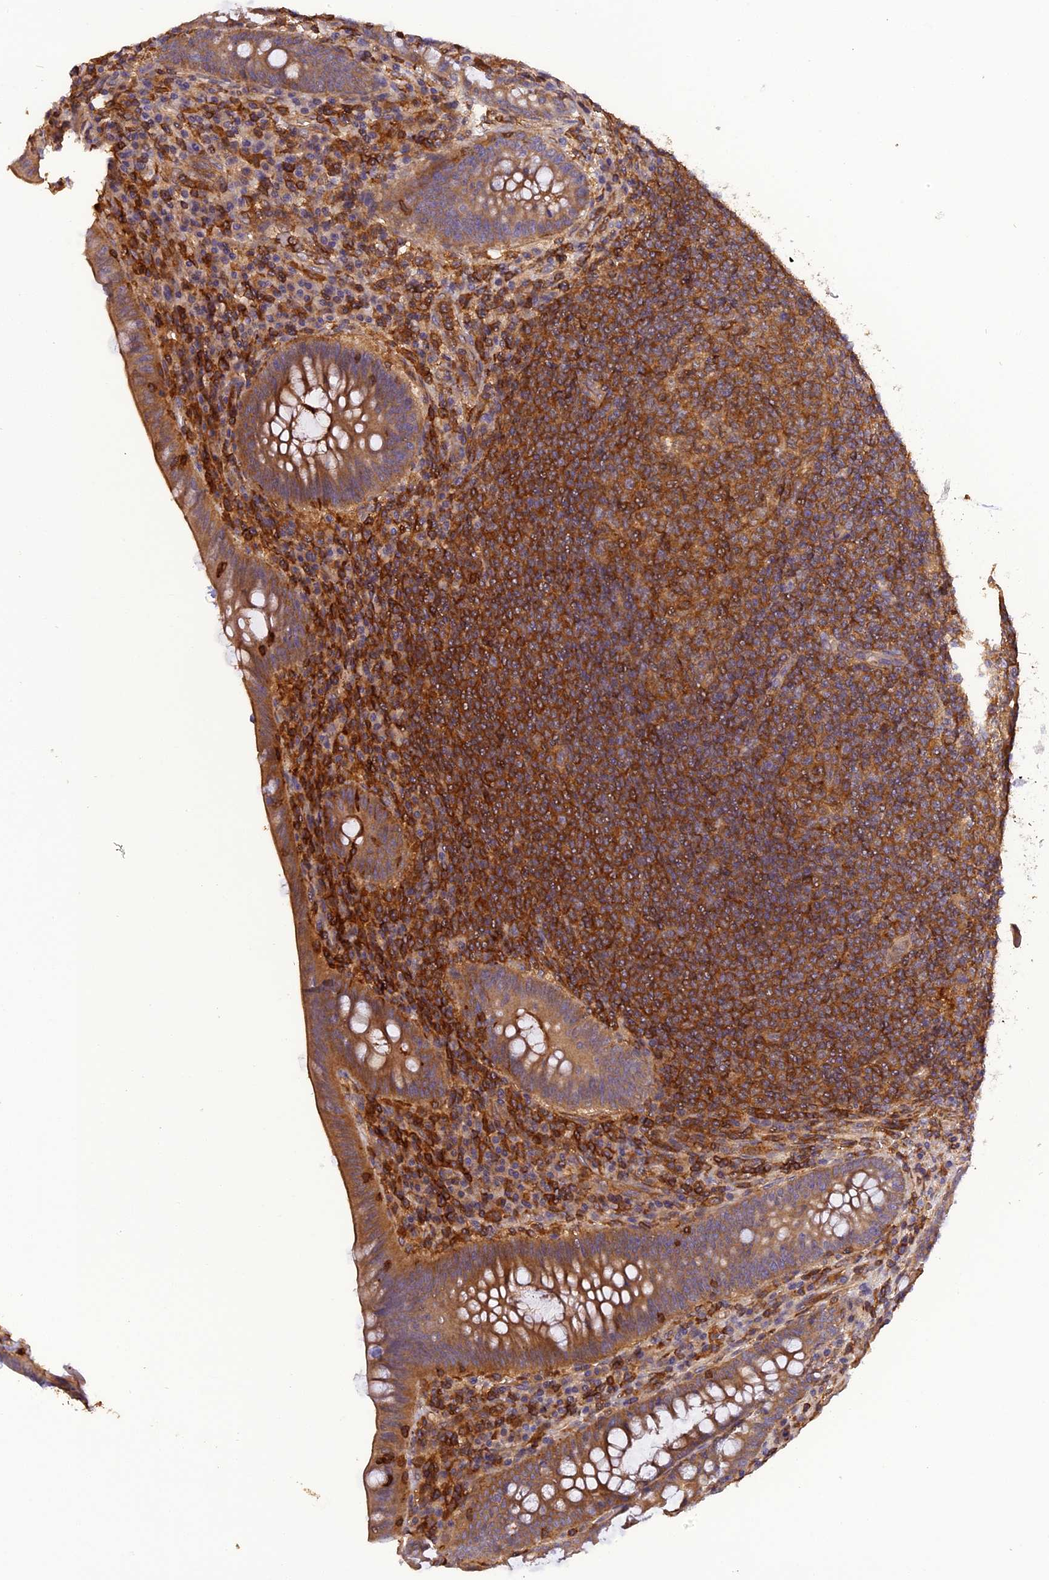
{"staining": {"intensity": "moderate", "quantity": ">75%", "location": "cytoplasmic/membranous"}, "tissue": "appendix", "cell_type": "Glandular cells", "image_type": "normal", "snomed": [{"axis": "morphology", "description": "Normal tissue, NOS"}, {"axis": "topography", "description": "Appendix"}], "caption": "Brown immunohistochemical staining in benign human appendix displays moderate cytoplasmic/membranous expression in about >75% of glandular cells. (DAB (3,3'-diaminobenzidine) IHC, brown staining for protein, blue staining for nuclei).", "gene": "STOML1", "patient": {"sex": "male", "age": 78}}